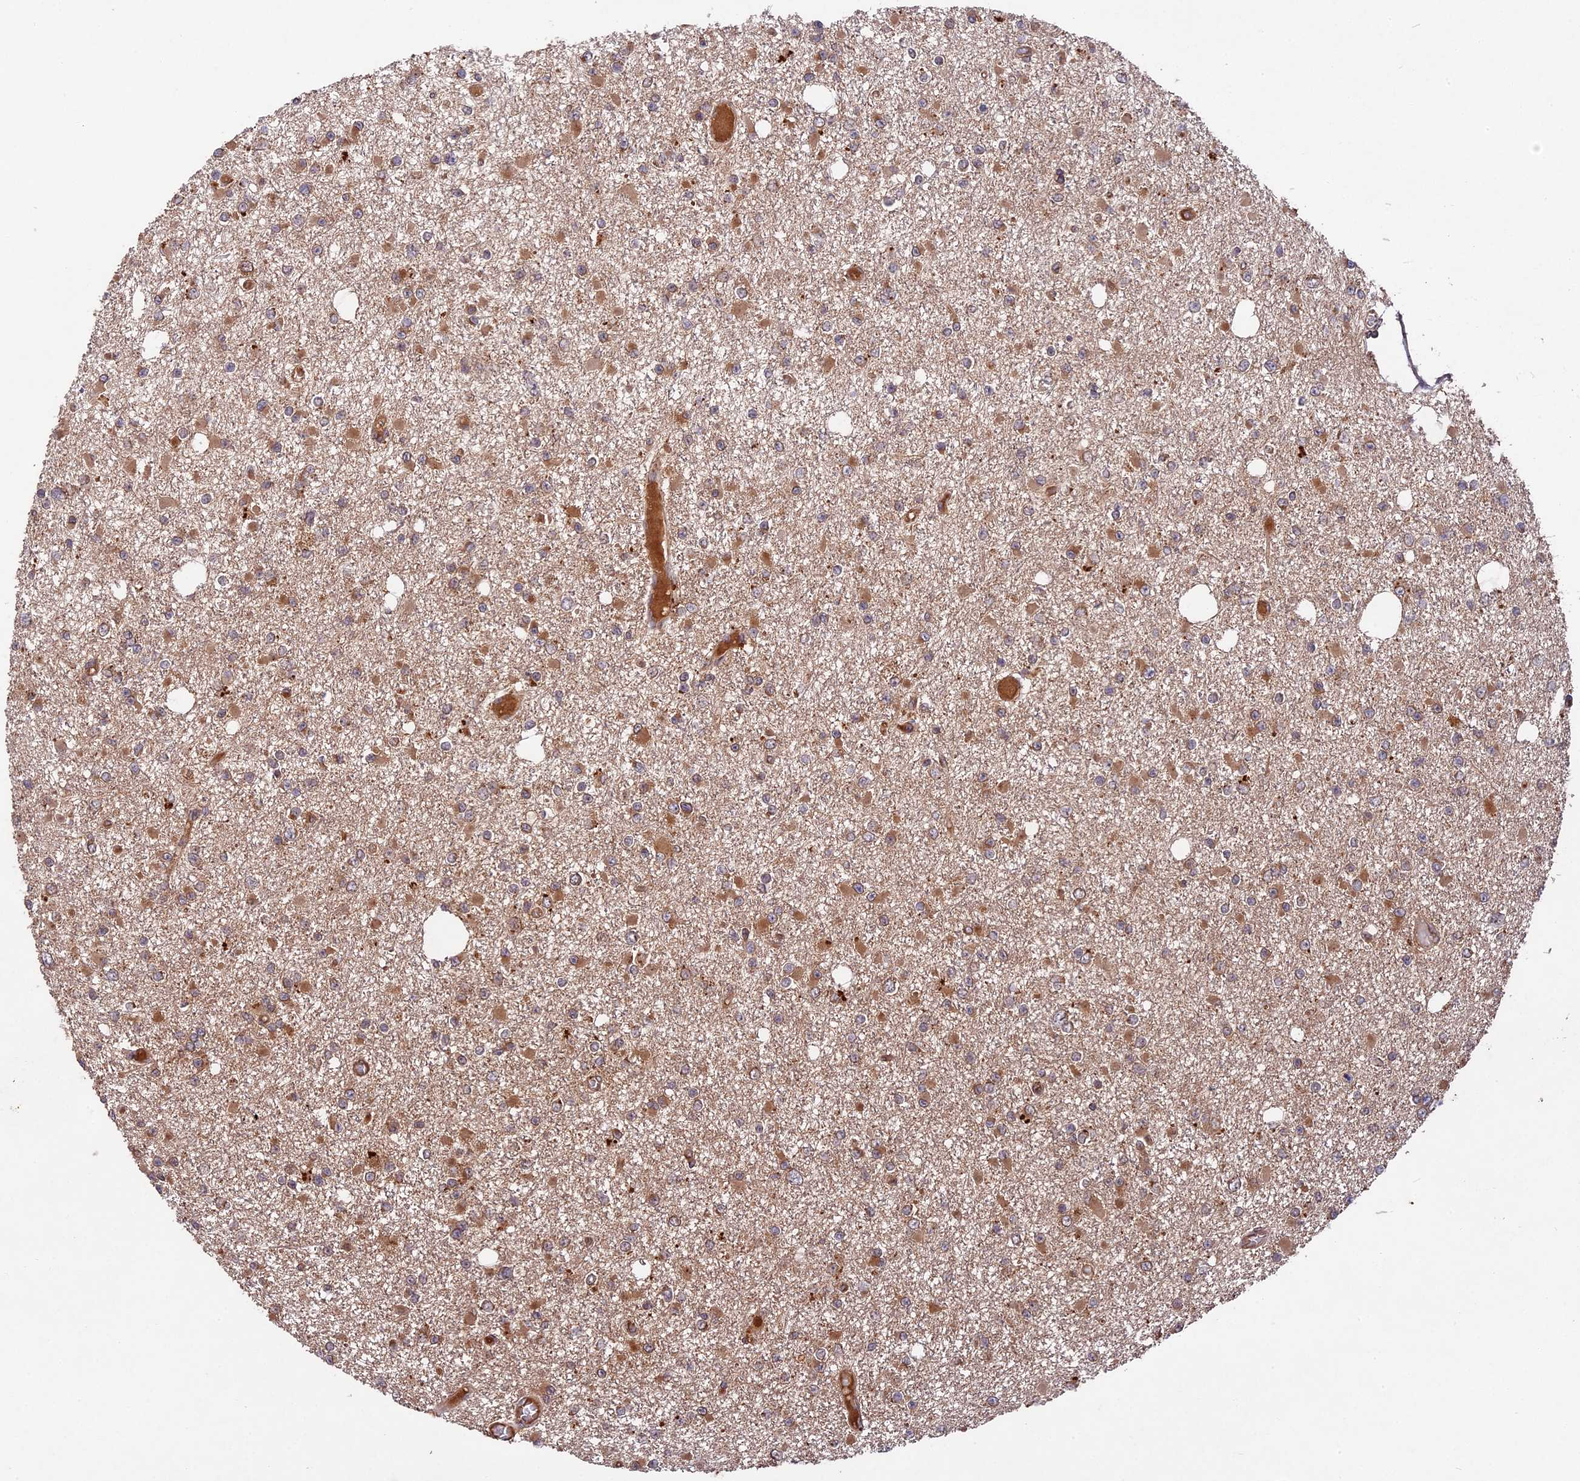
{"staining": {"intensity": "moderate", "quantity": "25%-75%", "location": "cytoplasmic/membranous"}, "tissue": "glioma", "cell_type": "Tumor cells", "image_type": "cancer", "snomed": [{"axis": "morphology", "description": "Glioma, malignant, Low grade"}, {"axis": "topography", "description": "Brain"}], "caption": "Moderate cytoplasmic/membranous protein expression is present in approximately 25%-75% of tumor cells in glioma.", "gene": "CHAC1", "patient": {"sex": "female", "age": 22}}